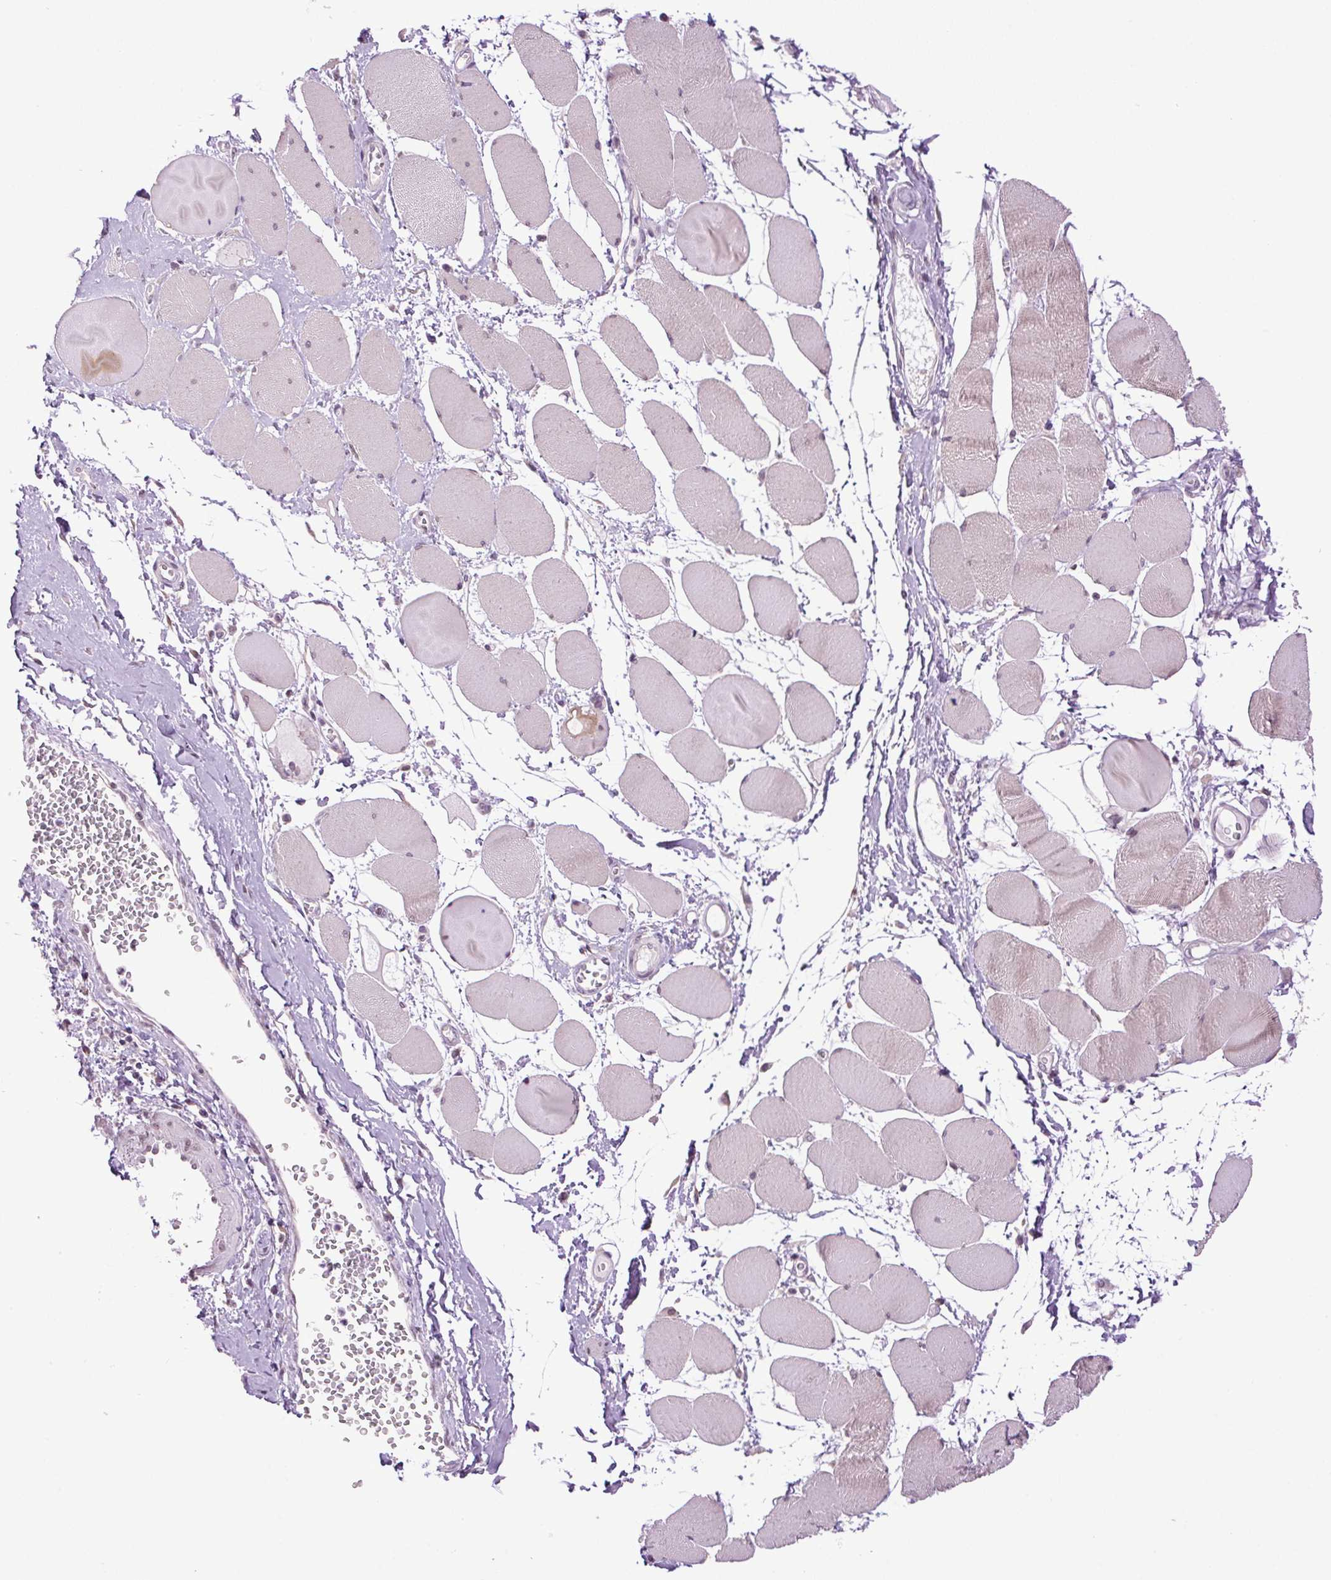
{"staining": {"intensity": "negative", "quantity": "none", "location": "none"}, "tissue": "skeletal muscle", "cell_type": "Myocytes", "image_type": "normal", "snomed": [{"axis": "morphology", "description": "Normal tissue, NOS"}, {"axis": "topography", "description": "Skeletal muscle"}], "caption": "High power microscopy histopathology image of an IHC micrograph of unremarkable skeletal muscle, revealing no significant staining in myocytes.", "gene": "SMIM13", "patient": {"sex": "female", "age": 75}}